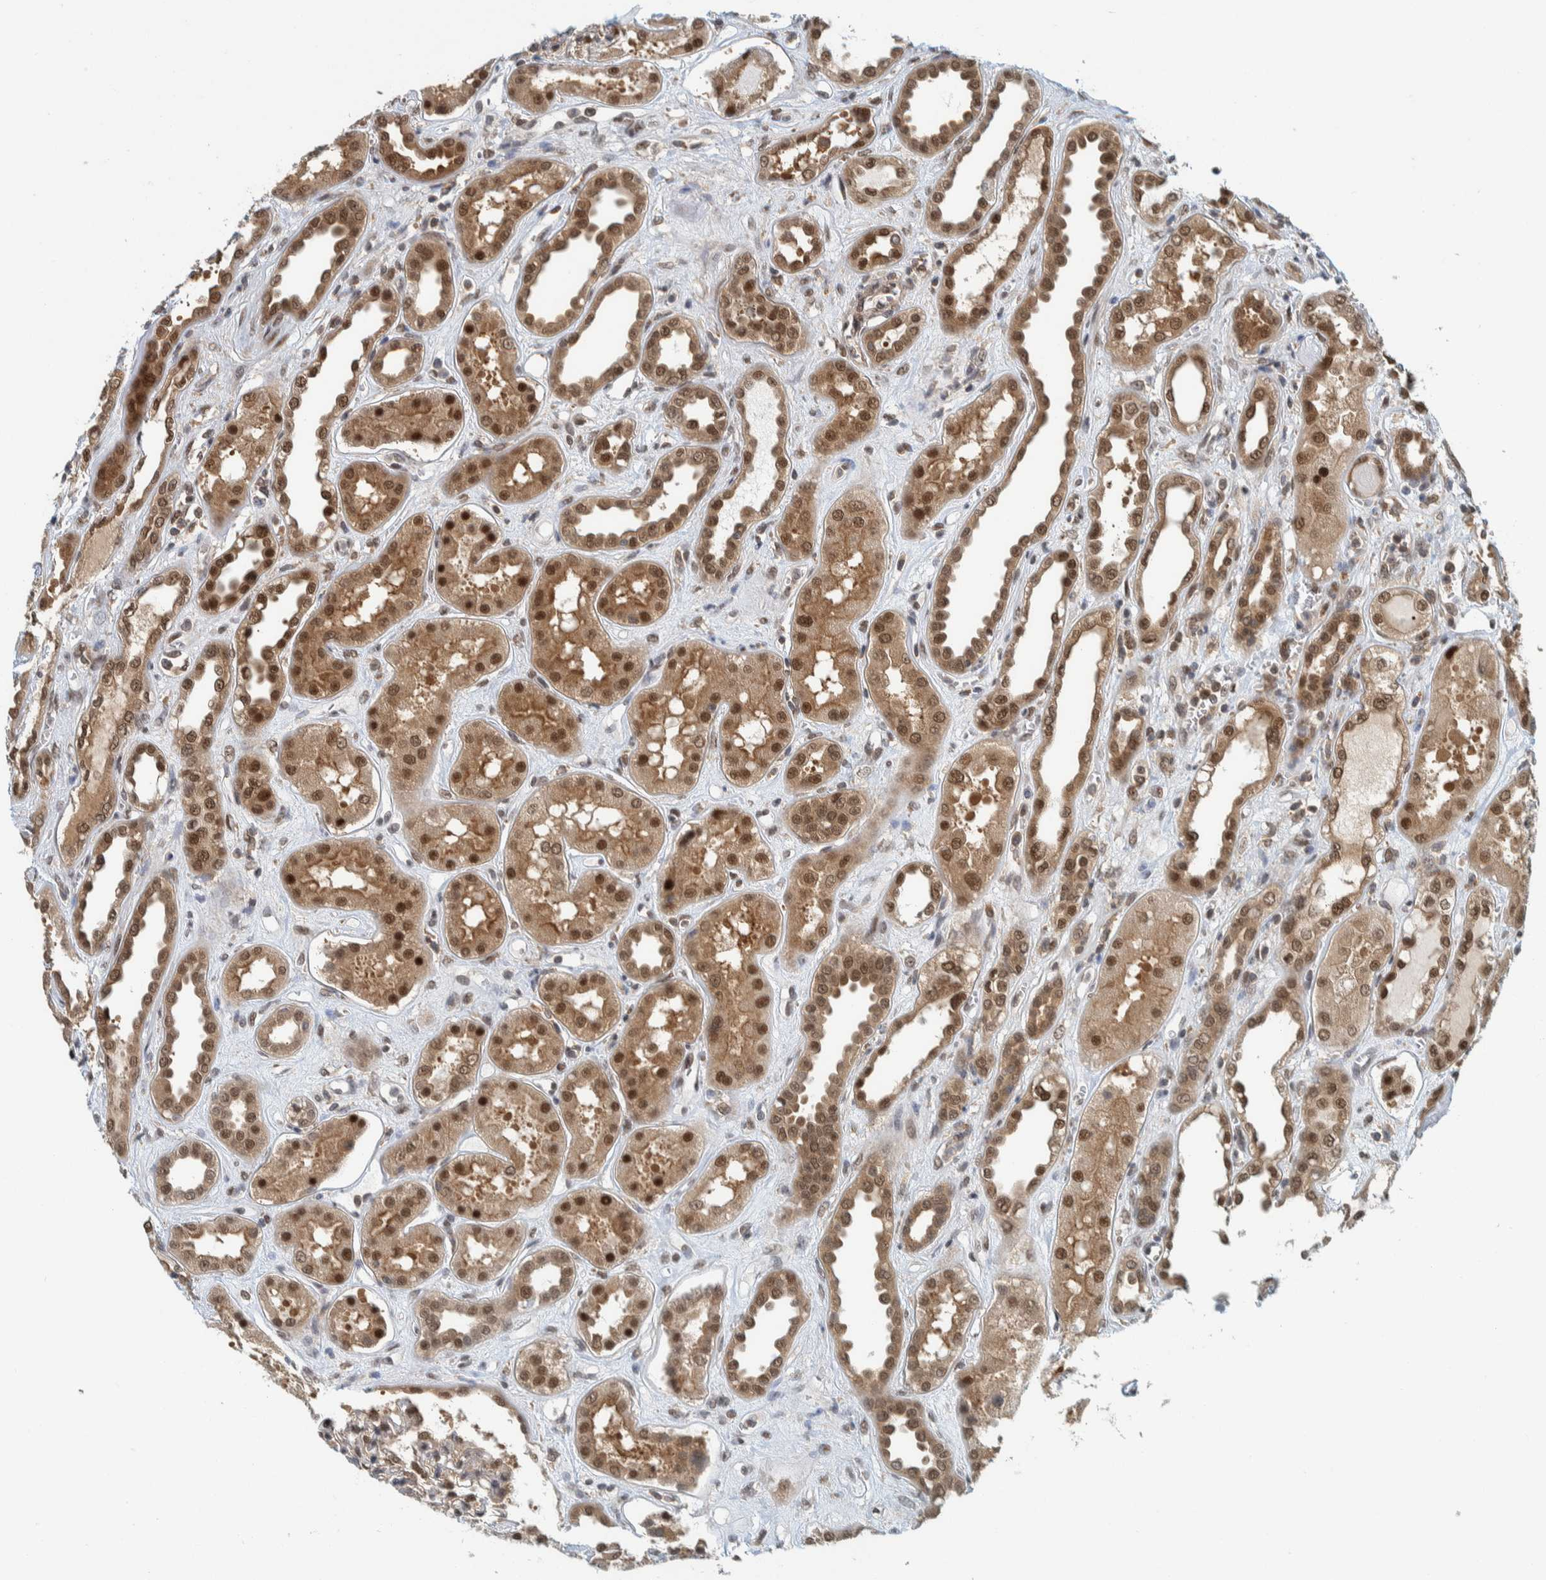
{"staining": {"intensity": "weak", "quantity": "<25%", "location": "nuclear"}, "tissue": "kidney", "cell_type": "Cells in glomeruli", "image_type": "normal", "snomed": [{"axis": "morphology", "description": "Normal tissue, NOS"}, {"axis": "topography", "description": "Kidney"}], "caption": "Immunohistochemistry photomicrograph of normal kidney: human kidney stained with DAB (3,3'-diaminobenzidine) demonstrates no significant protein positivity in cells in glomeruli.", "gene": "COPS3", "patient": {"sex": "male", "age": 59}}